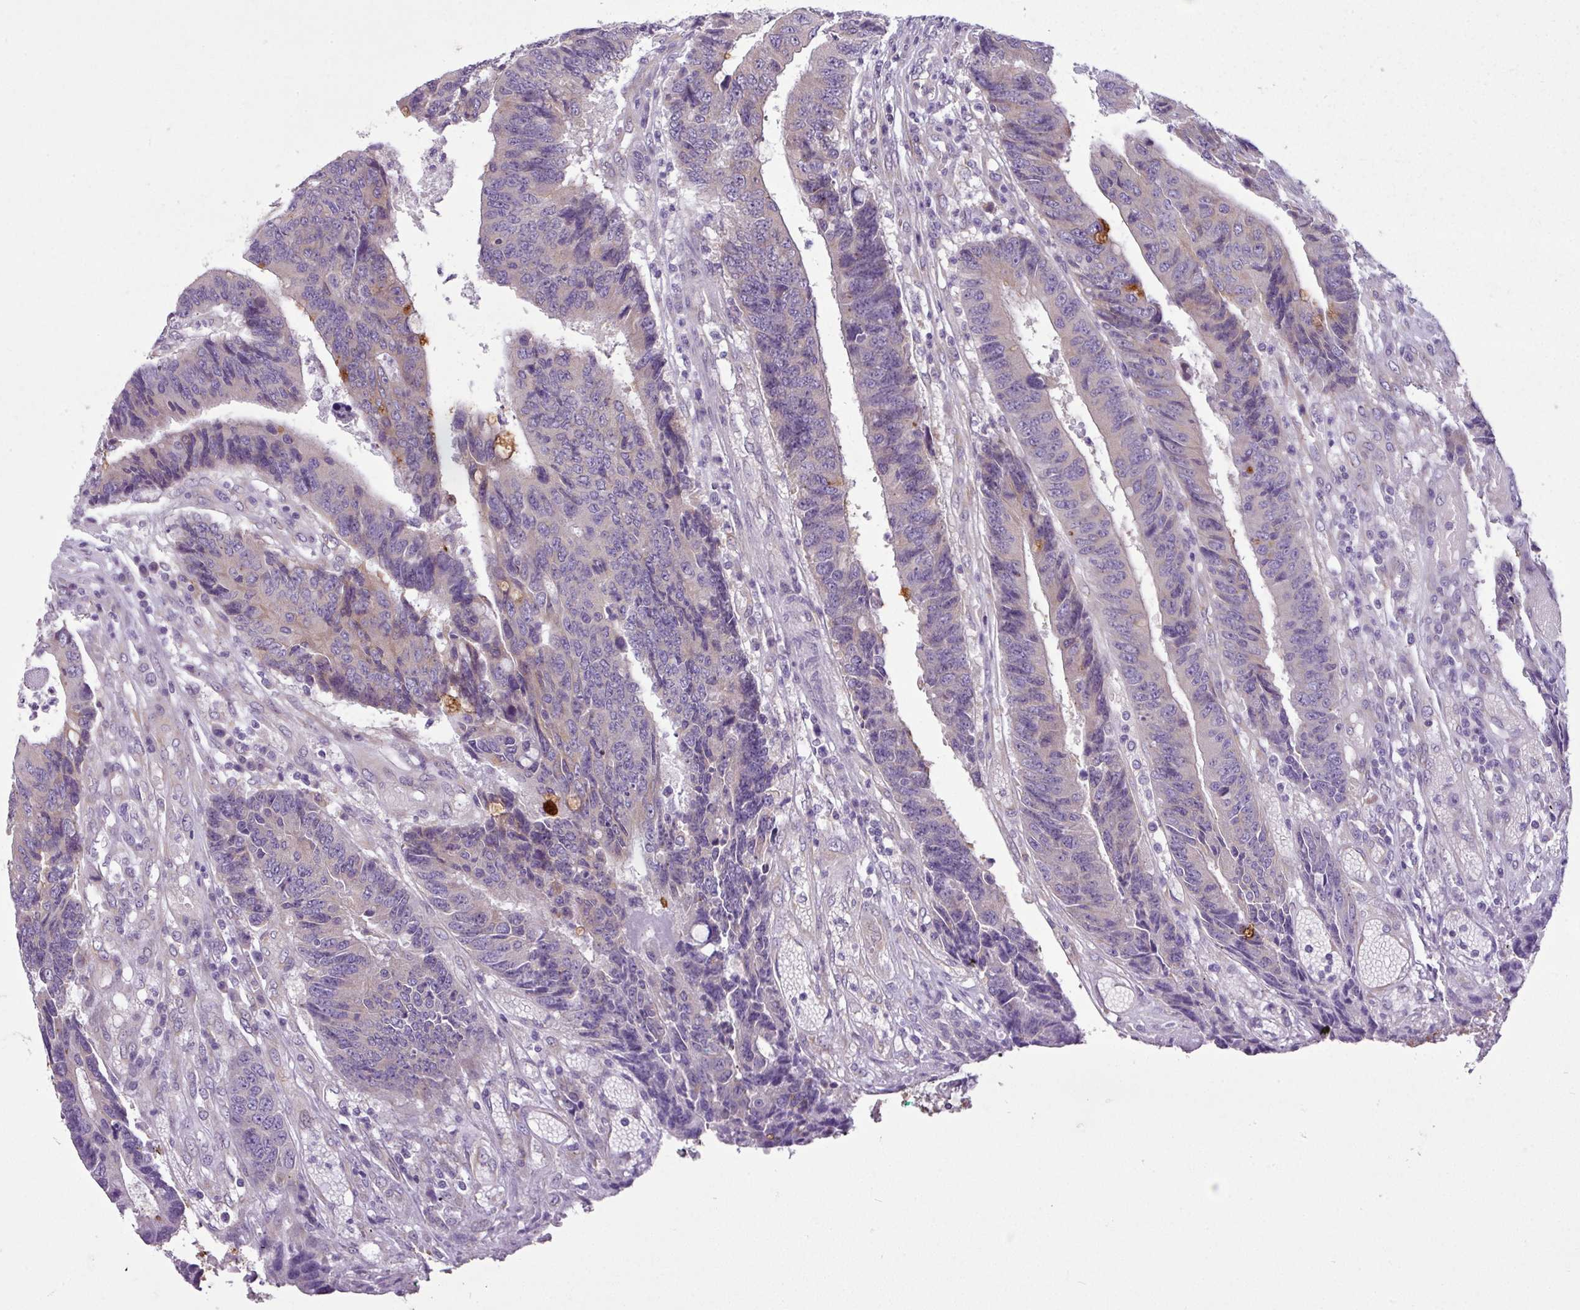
{"staining": {"intensity": "weak", "quantity": "25%-75%", "location": "cytoplasmic/membranous"}, "tissue": "colorectal cancer", "cell_type": "Tumor cells", "image_type": "cancer", "snomed": [{"axis": "morphology", "description": "Adenocarcinoma, NOS"}, {"axis": "topography", "description": "Rectum"}], "caption": "A brown stain labels weak cytoplasmic/membranous expression of a protein in adenocarcinoma (colorectal) tumor cells.", "gene": "TOR1AIP2", "patient": {"sex": "male", "age": 84}}